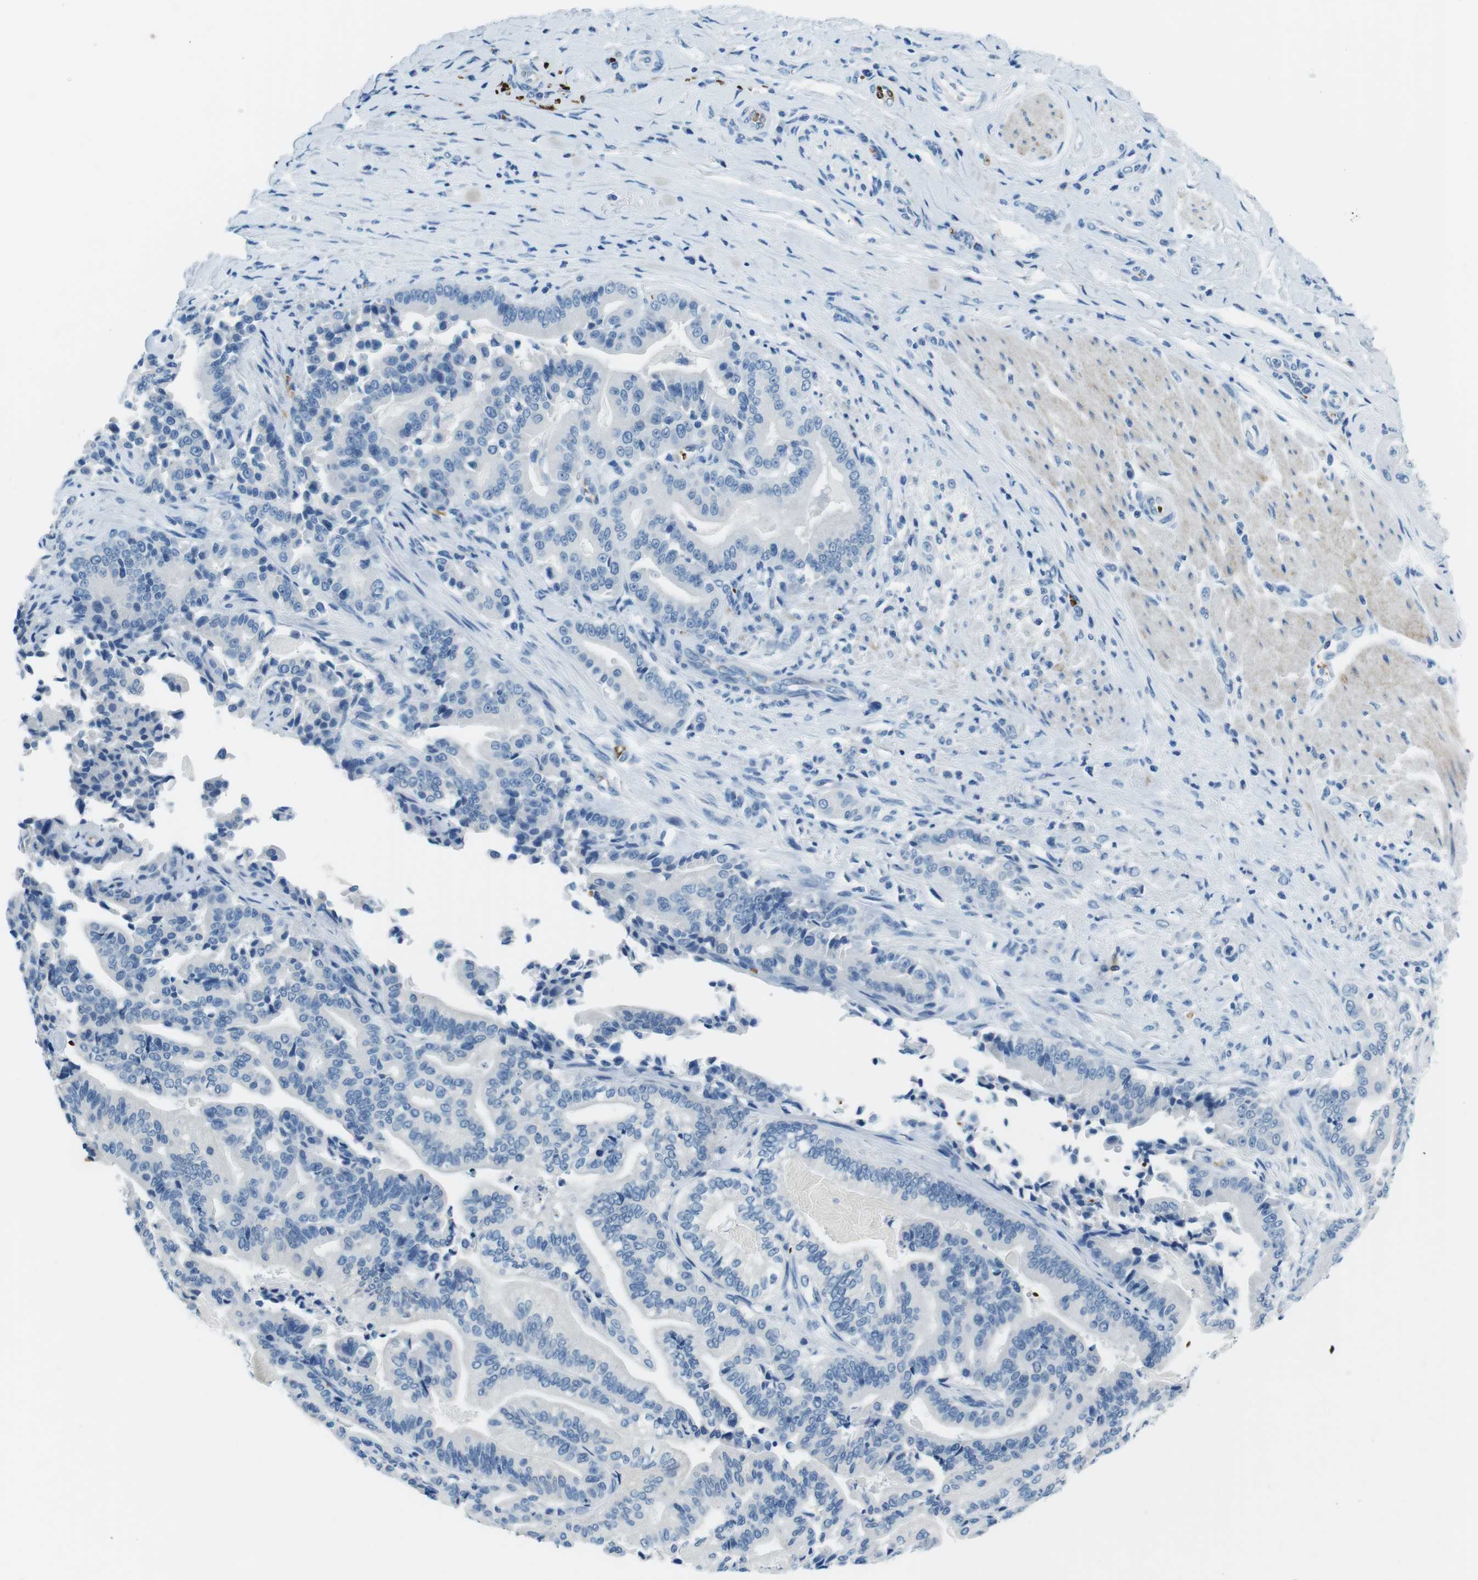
{"staining": {"intensity": "negative", "quantity": "none", "location": "none"}, "tissue": "pancreatic cancer", "cell_type": "Tumor cells", "image_type": "cancer", "snomed": [{"axis": "morphology", "description": "Normal tissue, NOS"}, {"axis": "morphology", "description": "Adenocarcinoma, NOS"}, {"axis": "topography", "description": "Pancreas"}], "caption": "Immunohistochemical staining of adenocarcinoma (pancreatic) displays no significant staining in tumor cells. (Stains: DAB IHC with hematoxylin counter stain, Microscopy: brightfield microscopy at high magnification).", "gene": "TFAP2C", "patient": {"sex": "male", "age": 63}}